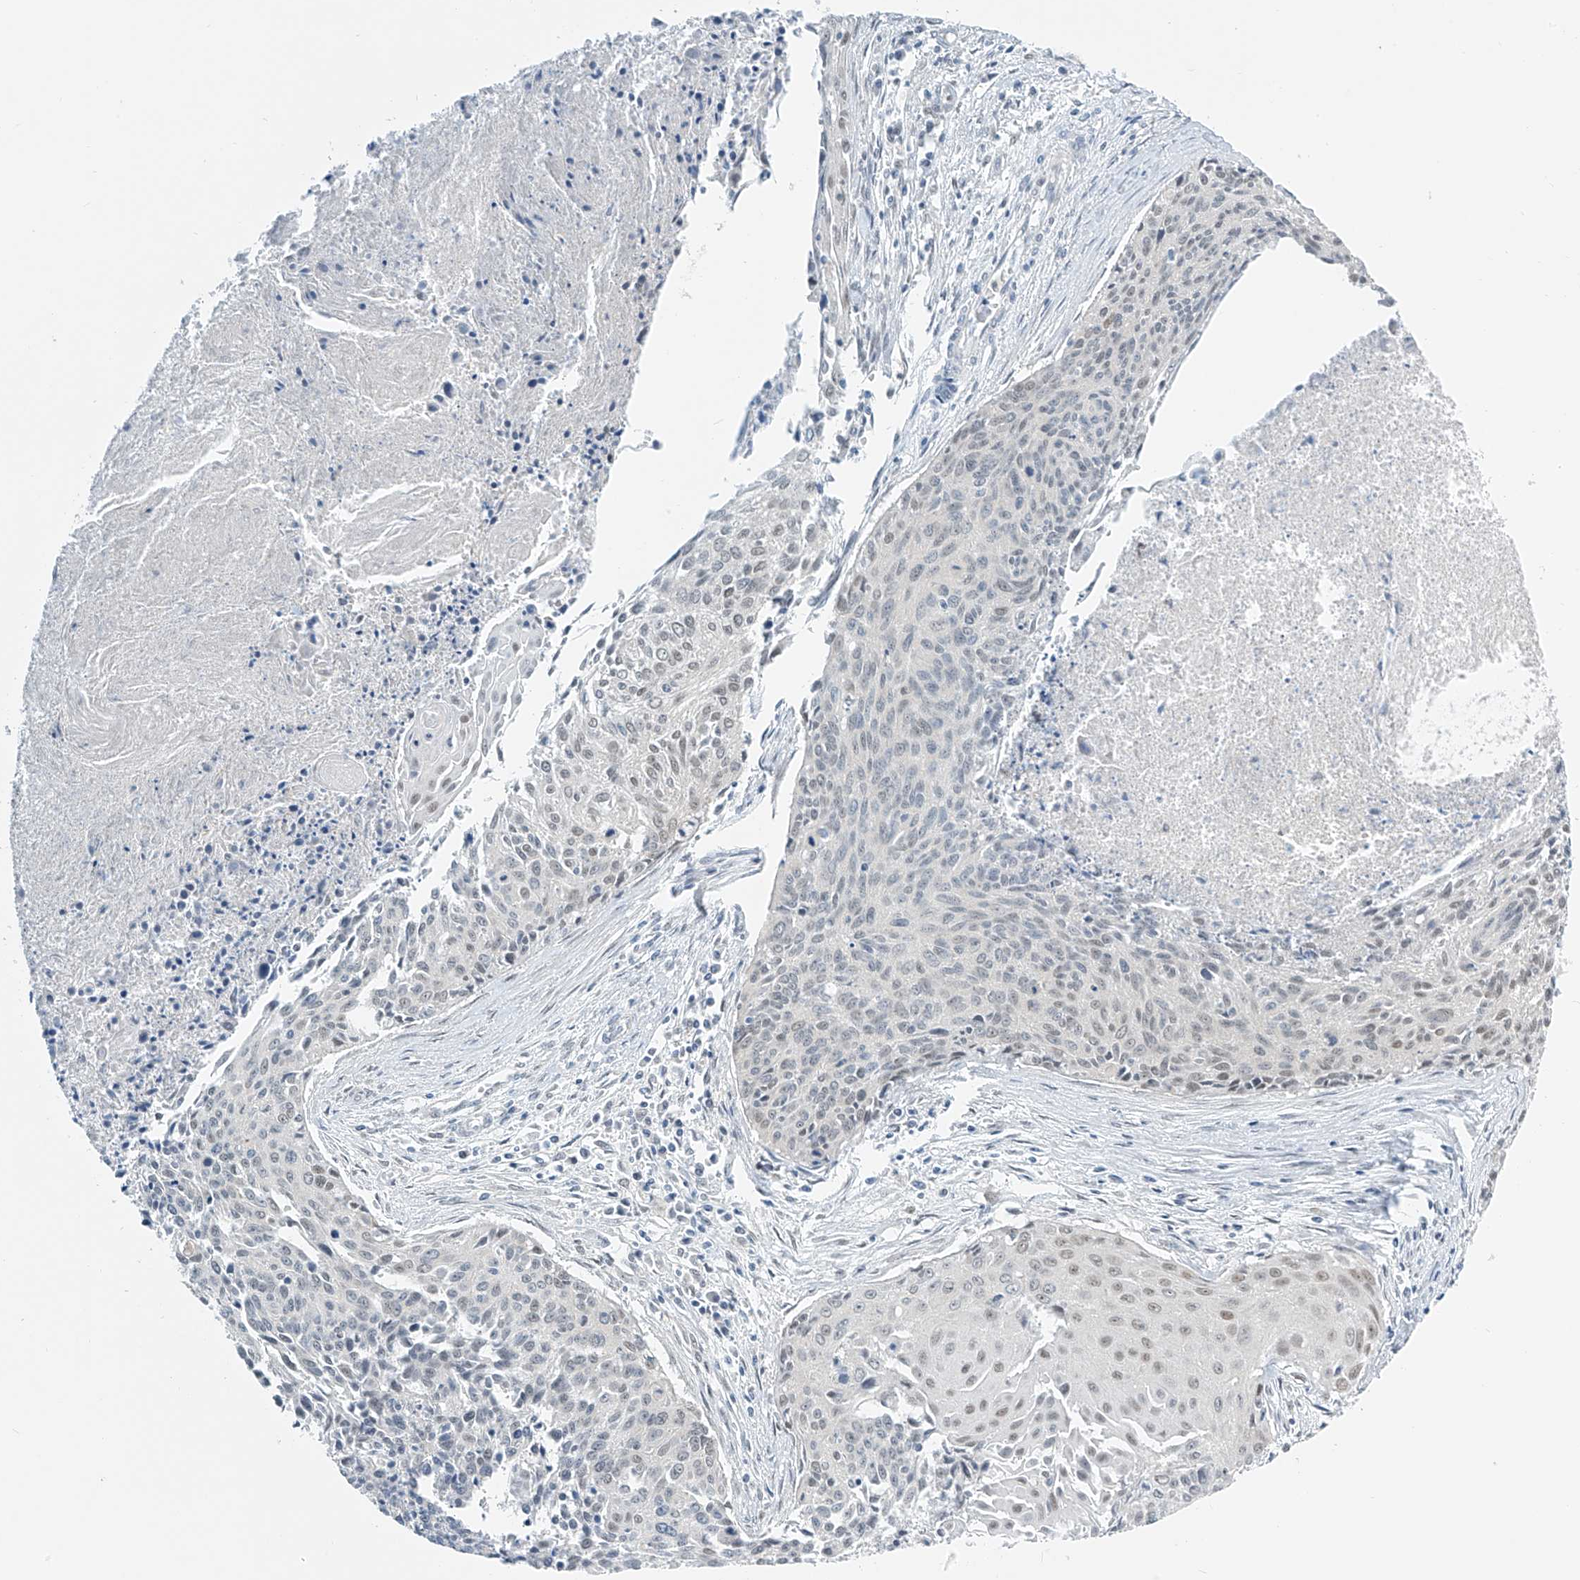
{"staining": {"intensity": "weak", "quantity": "<25%", "location": "nuclear"}, "tissue": "cervical cancer", "cell_type": "Tumor cells", "image_type": "cancer", "snomed": [{"axis": "morphology", "description": "Squamous cell carcinoma, NOS"}, {"axis": "topography", "description": "Cervix"}], "caption": "This is an immunohistochemistry (IHC) photomicrograph of cervical squamous cell carcinoma. There is no expression in tumor cells.", "gene": "APLF", "patient": {"sex": "female", "age": 55}}